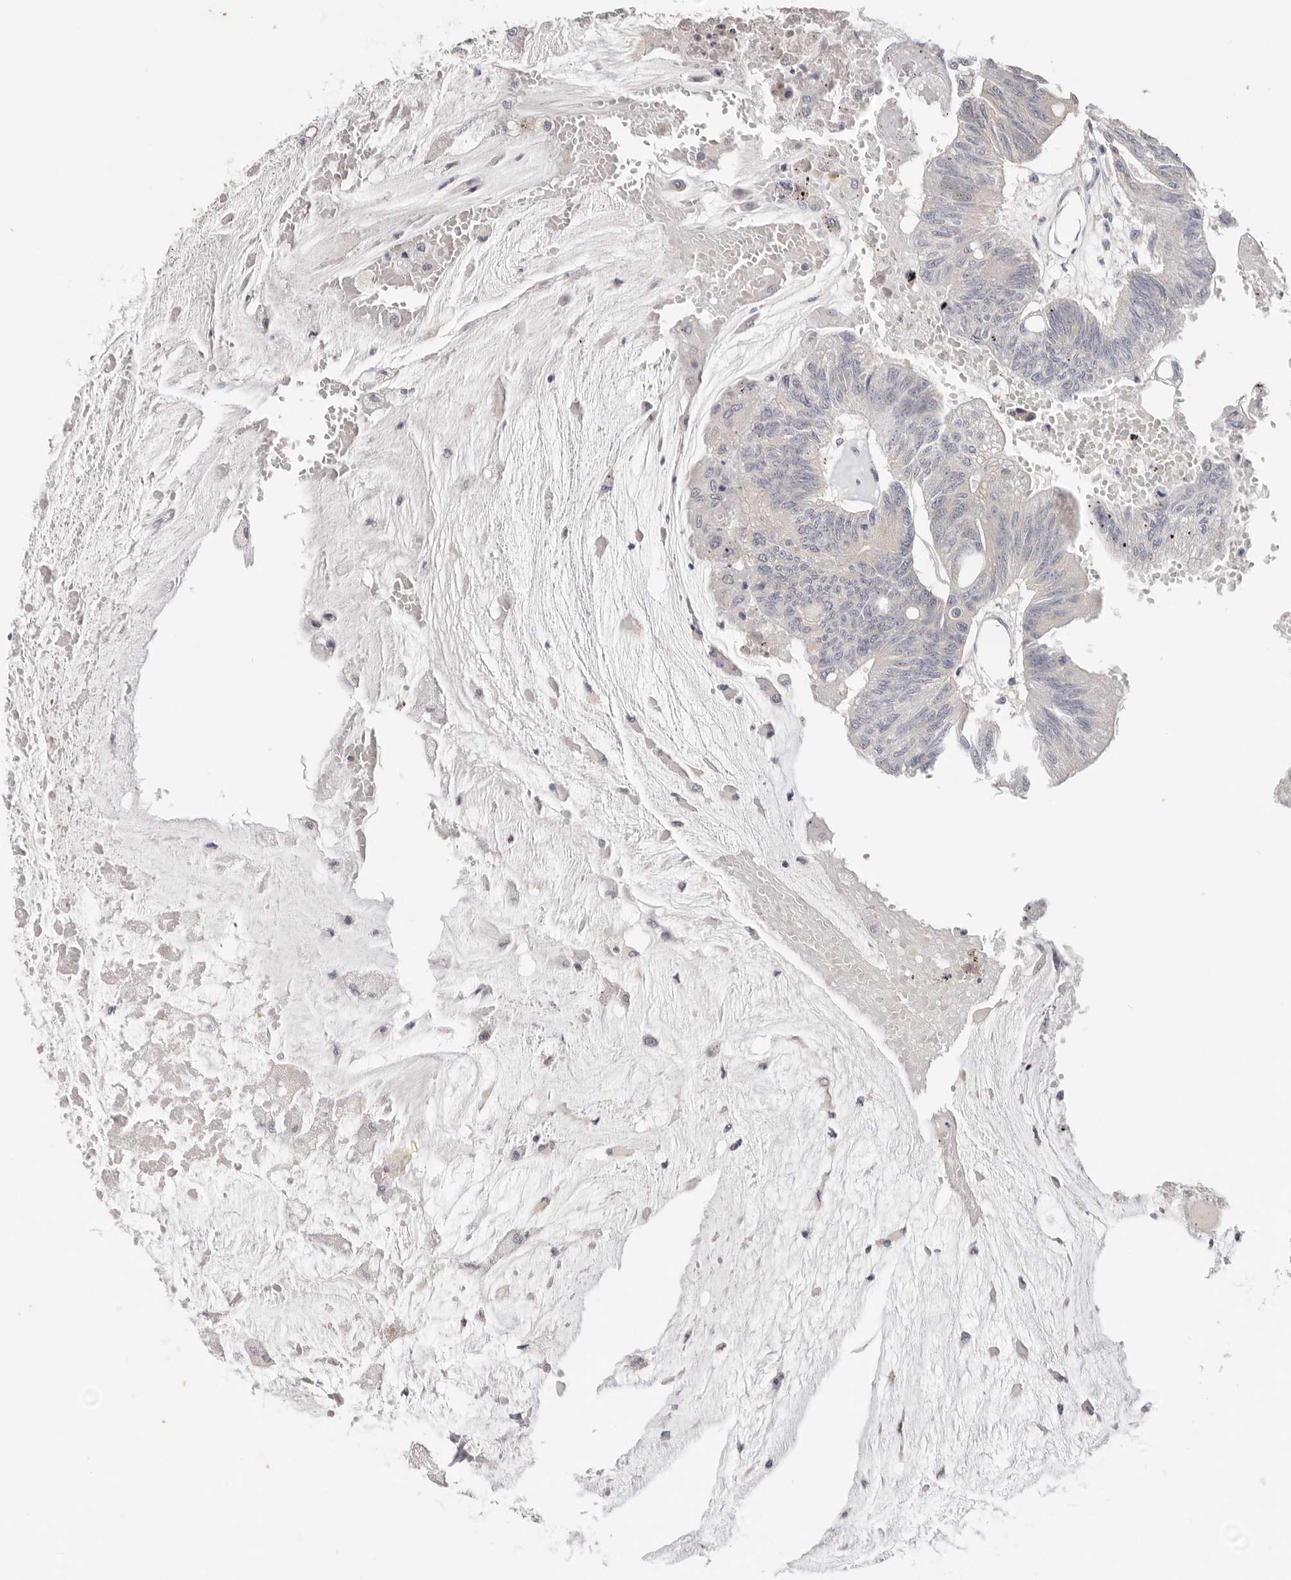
{"staining": {"intensity": "negative", "quantity": "none", "location": "none"}, "tissue": "colorectal cancer", "cell_type": "Tumor cells", "image_type": "cancer", "snomed": [{"axis": "morphology", "description": "Adenoma, NOS"}, {"axis": "morphology", "description": "Adenocarcinoma, NOS"}, {"axis": "topography", "description": "Colon"}], "caption": "The histopathology image displays no significant staining in tumor cells of colorectal adenocarcinoma.", "gene": "WDR77", "patient": {"sex": "male", "age": 79}}